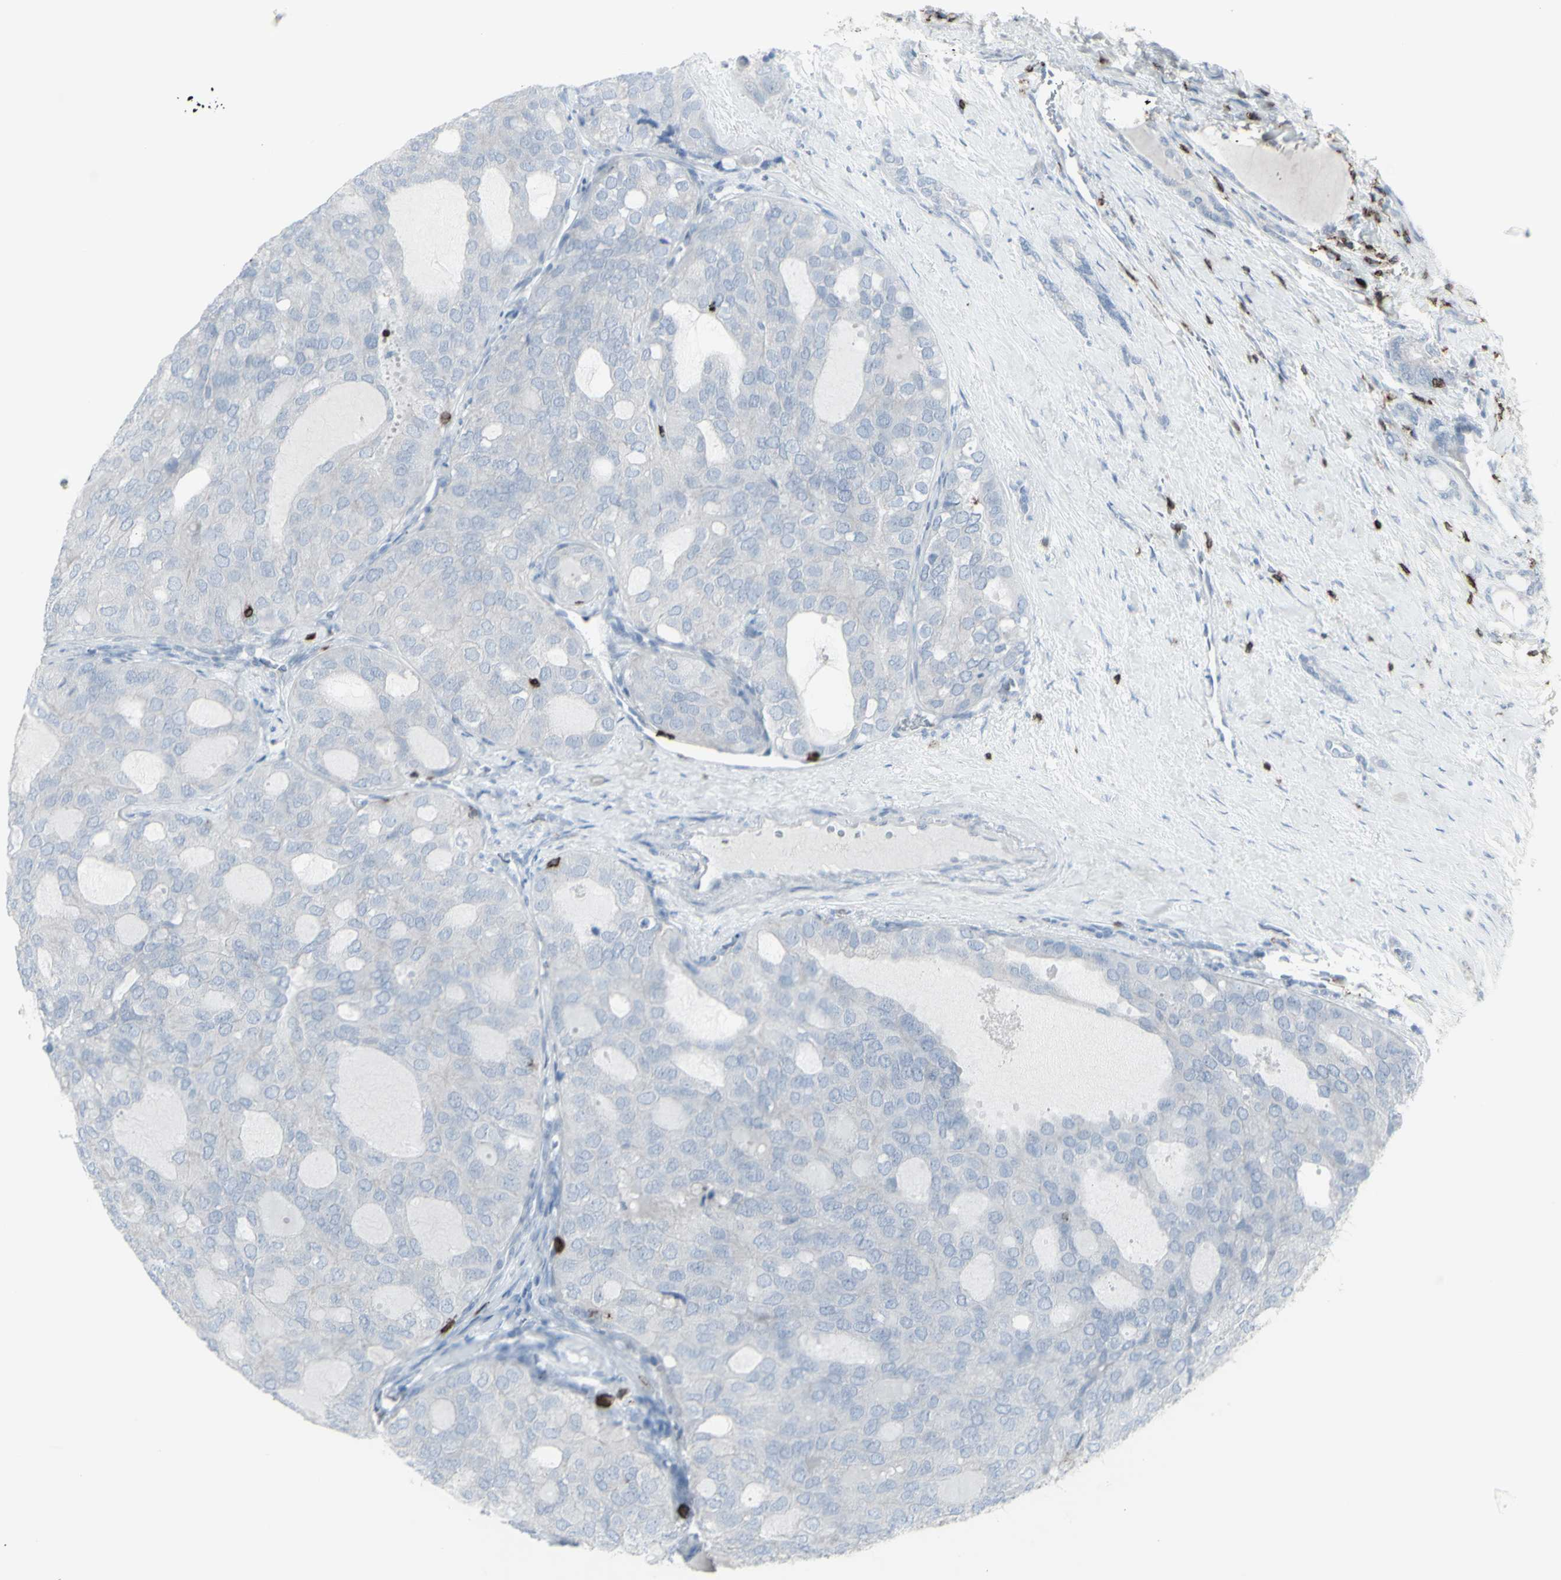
{"staining": {"intensity": "negative", "quantity": "none", "location": "none"}, "tissue": "thyroid cancer", "cell_type": "Tumor cells", "image_type": "cancer", "snomed": [{"axis": "morphology", "description": "Follicular adenoma carcinoma, NOS"}, {"axis": "topography", "description": "Thyroid gland"}], "caption": "Photomicrograph shows no significant protein positivity in tumor cells of follicular adenoma carcinoma (thyroid).", "gene": "CD247", "patient": {"sex": "male", "age": 75}}